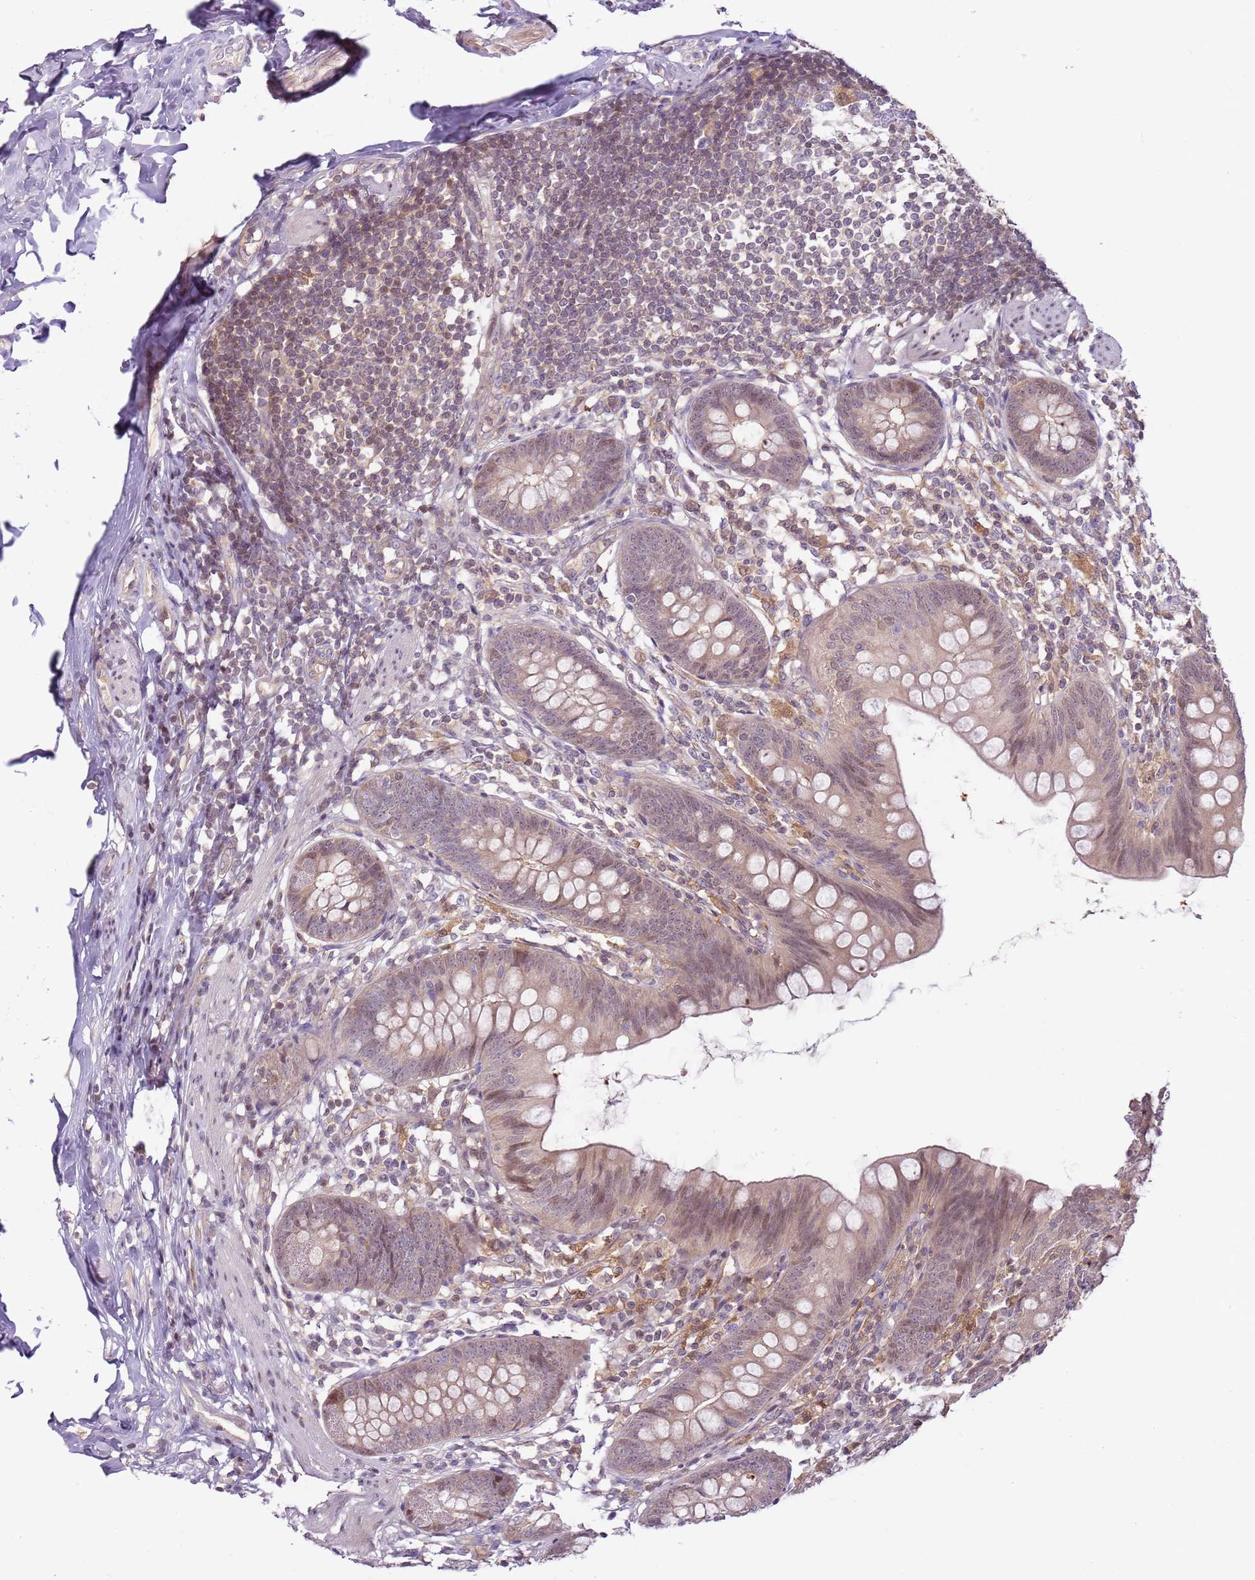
{"staining": {"intensity": "weak", "quantity": "25%-75%", "location": "cytoplasmic/membranous,nuclear"}, "tissue": "appendix", "cell_type": "Glandular cells", "image_type": "normal", "snomed": [{"axis": "morphology", "description": "Normal tissue, NOS"}, {"axis": "topography", "description": "Appendix"}], "caption": "Immunohistochemical staining of benign human appendix exhibits weak cytoplasmic/membranous,nuclear protein staining in about 25%-75% of glandular cells.", "gene": "GSTO2", "patient": {"sex": "female", "age": 62}}